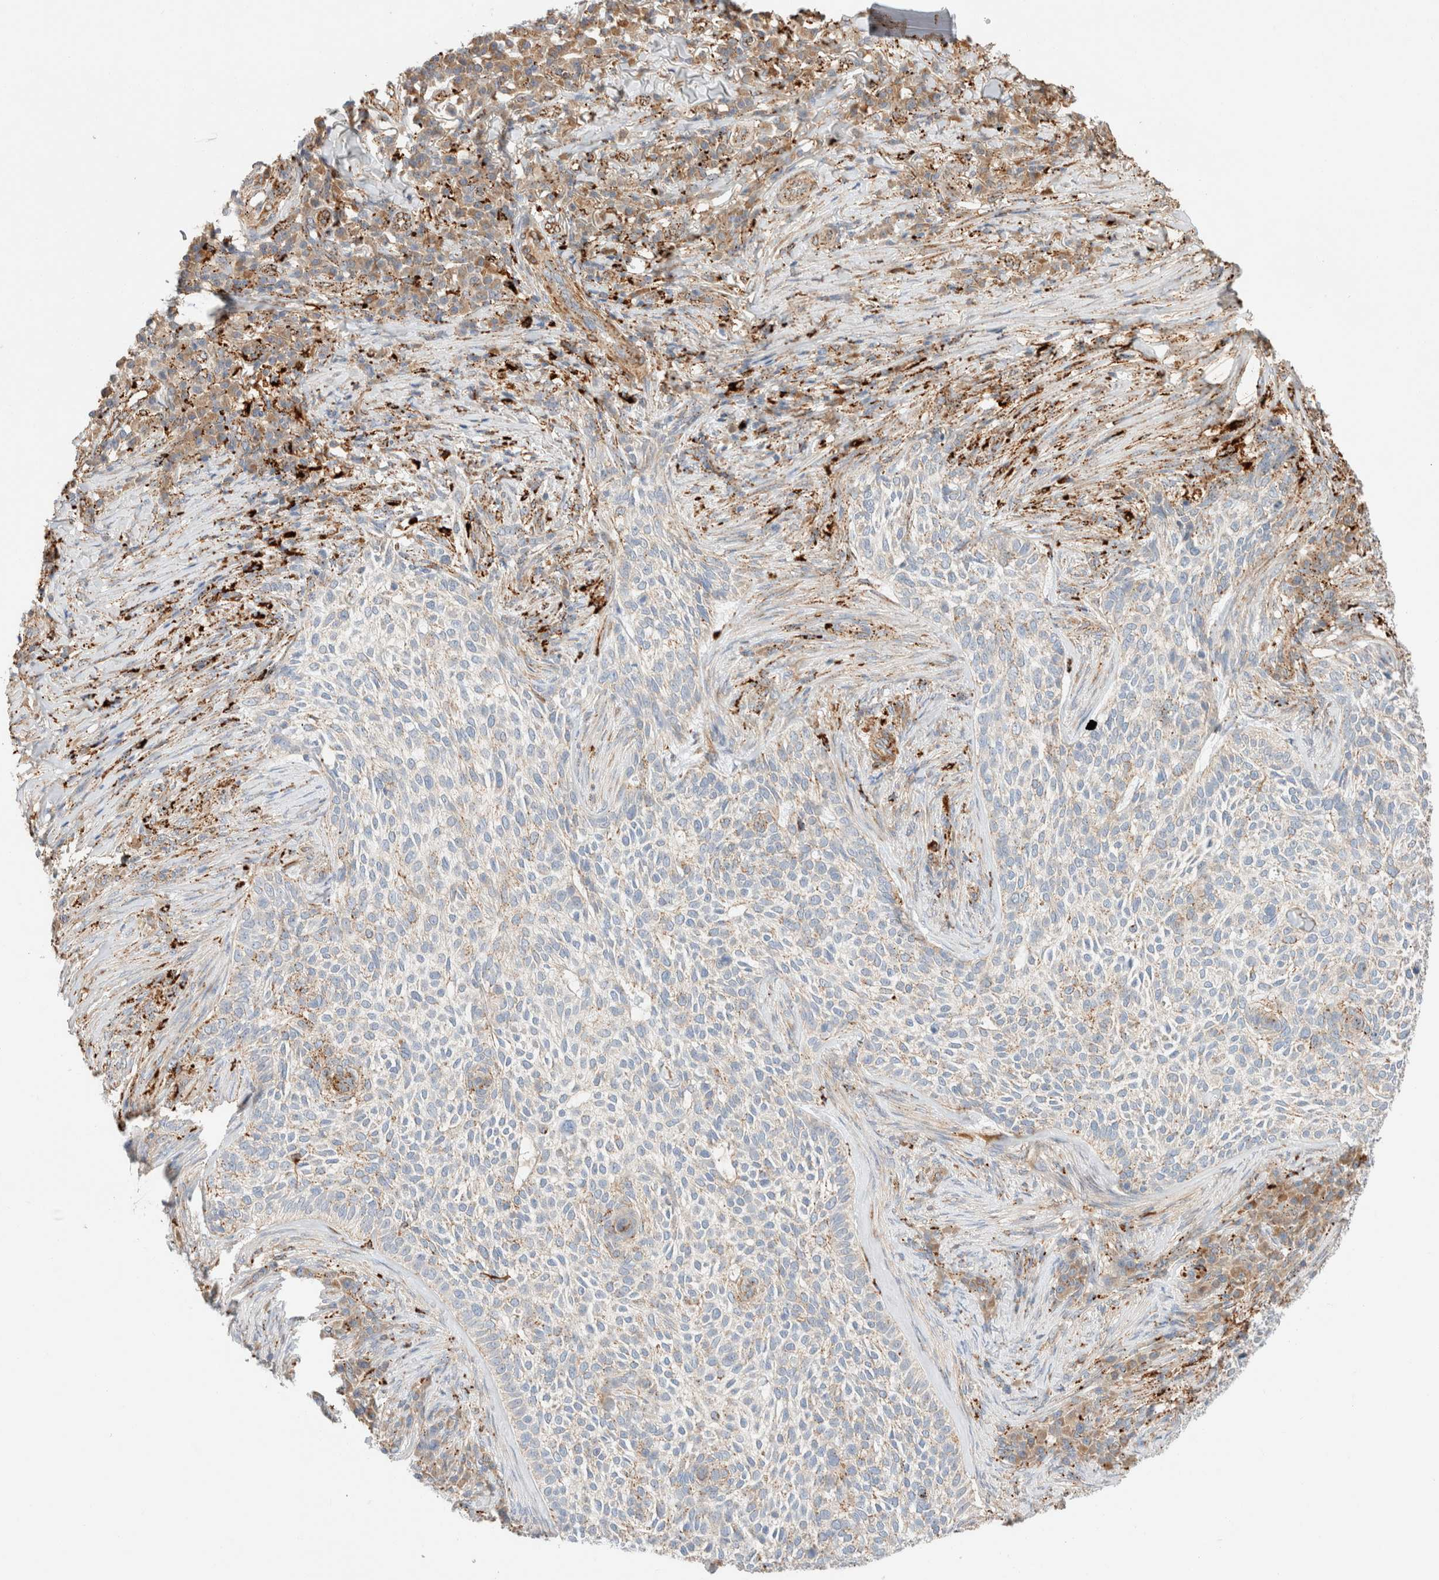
{"staining": {"intensity": "moderate", "quantity": "<25%", "location": "cytoplasmic/membranous"}, "tissue": "skin cancer", "cell_type": "Tumor cells", "image_type": "cancer", "snomed": [{"axis": "morphology", "description": "Basal cell carcinoma"}, {"axis": "topography", "description": "Skin"}], "caption": "Protein staining of skin basal cell carcinoma tissue reveals moderate cytoplasmic/membranous positivity in approximately <25% of tumor cells. The staining was performed using DAB (3,3'-diaminobenzidine), with brown indicating positive protein expression. Nuclei are stained blue with hematoxylin.", "gene": "RABEPK", "patient": {"sex": "female", "age": 64}}